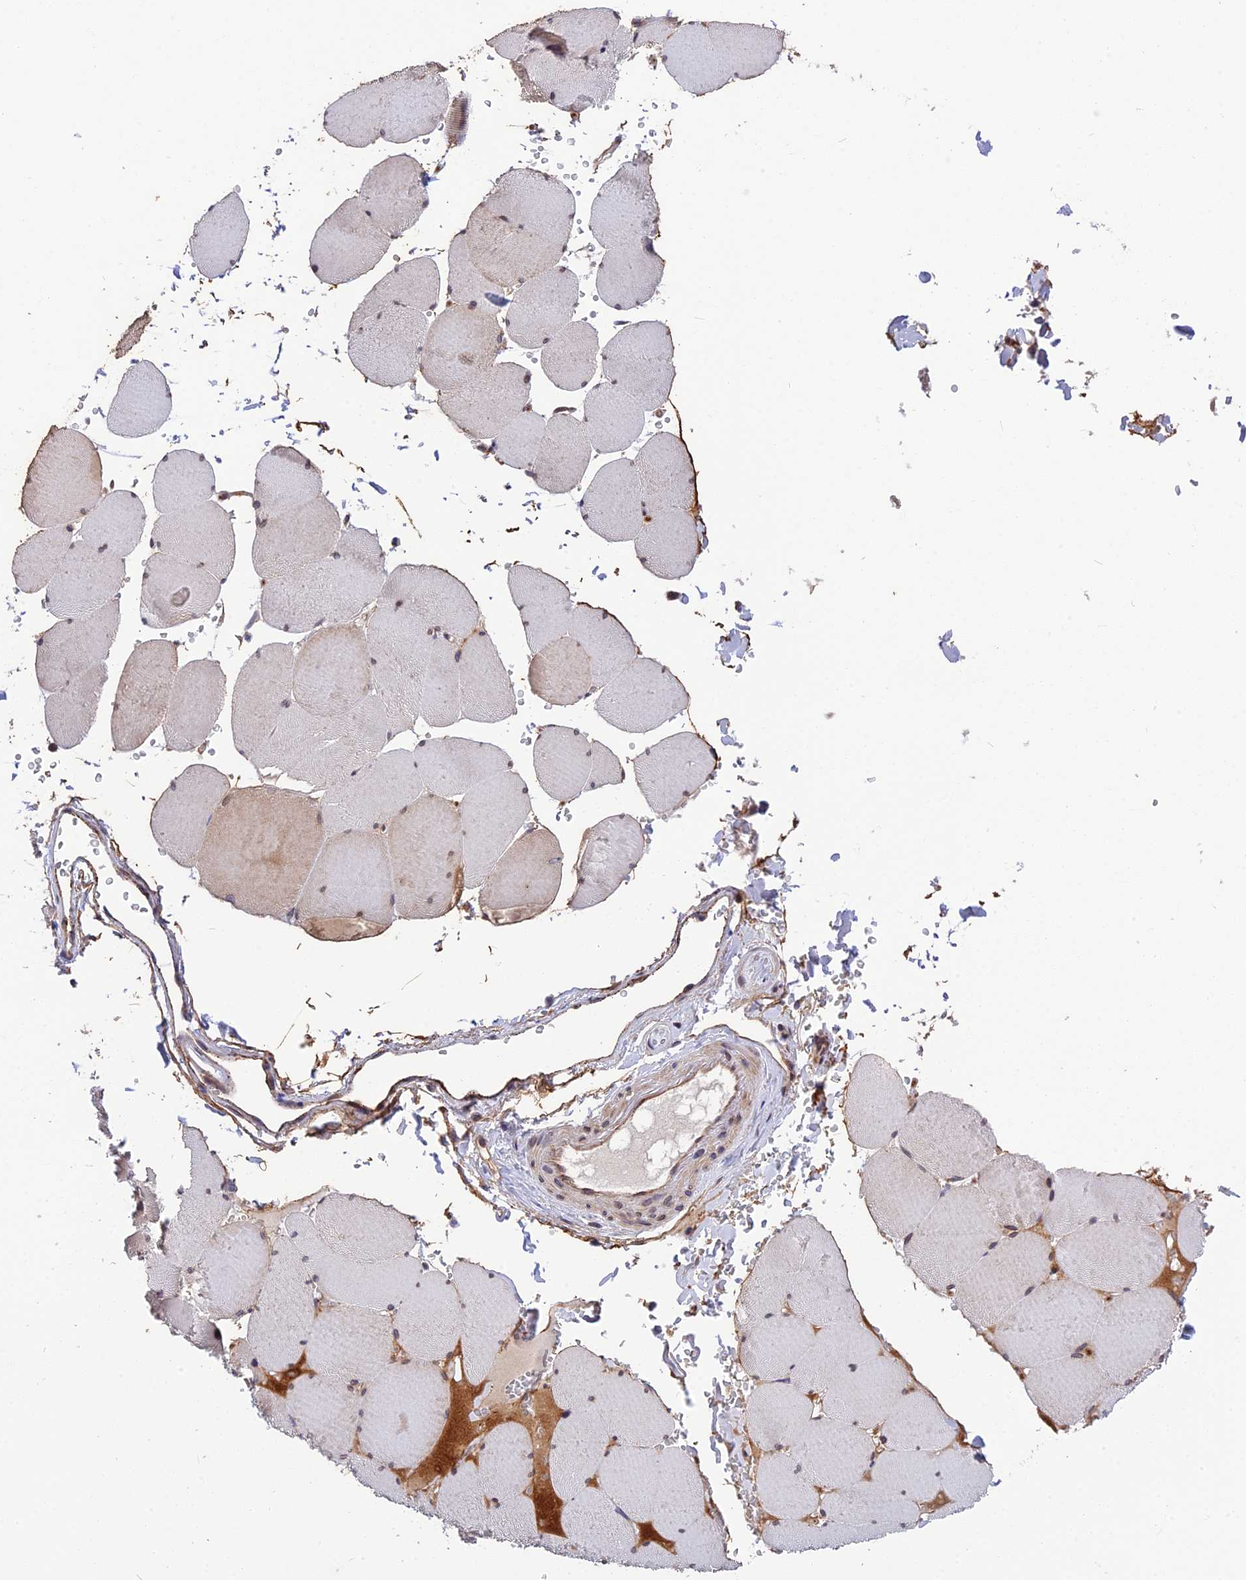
{"staining": {"intensity": "weak", "quantity": "<25%", "location": "cytoplasmic/membranous"}, "tissue": "skeletal muscle", "cell_type": "Myocytes", "image_type": "normal", "snomed": [{"axis": "morphology", "description": "Normal tissue, NOS"}, {"axis": "topography", "description": "Skeletal muscle"}, {"axis": "topography", "description": "Head-Neck"}], "caption": "High power microscopy histopathology image of an immunohistochemistry image of unremarkable skeletal muscle, revealing no significant positivity in myocytes.", "gene": "MFSD2A", "patient": {"sex": "male", "age": 66}}